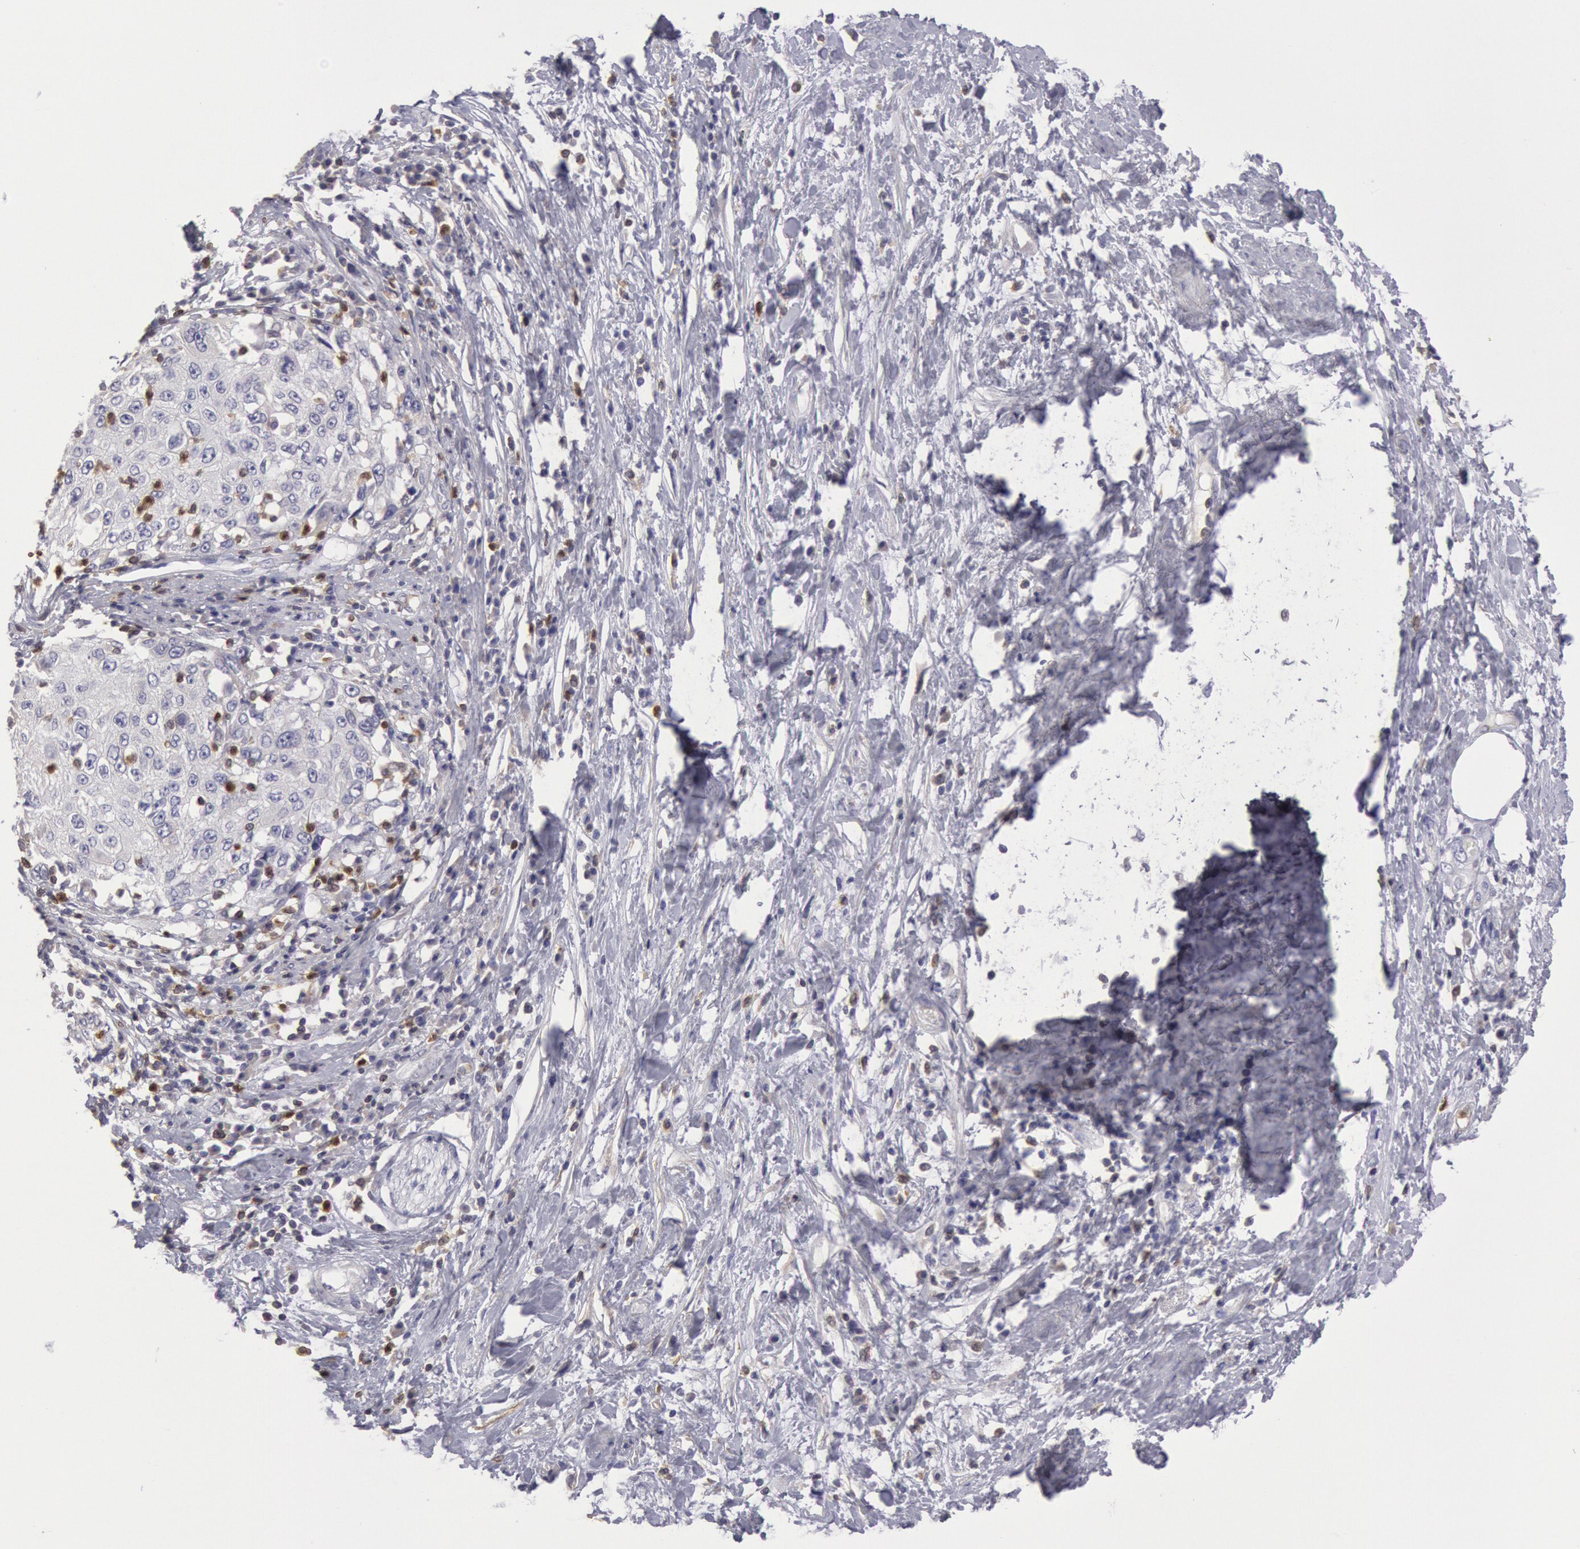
{"staining": {"intensity": "negative", "quantity": "none", "location": "none"}, "tissue": "cervical cancer", "cell_type": "Tumor cells", "image_type": "cancer", "snomed": [{"axis": "morphology", "description": "Squamous cell carcinoma, NOS"}, {"axis": "topography", "description": "Cervix"}], "caption": "There is no significant positivity in tumor cells of squamous cell carcinoma (cervical).", "gene": "RAB27A", "patient": {"sex": "female", "age": 57}}